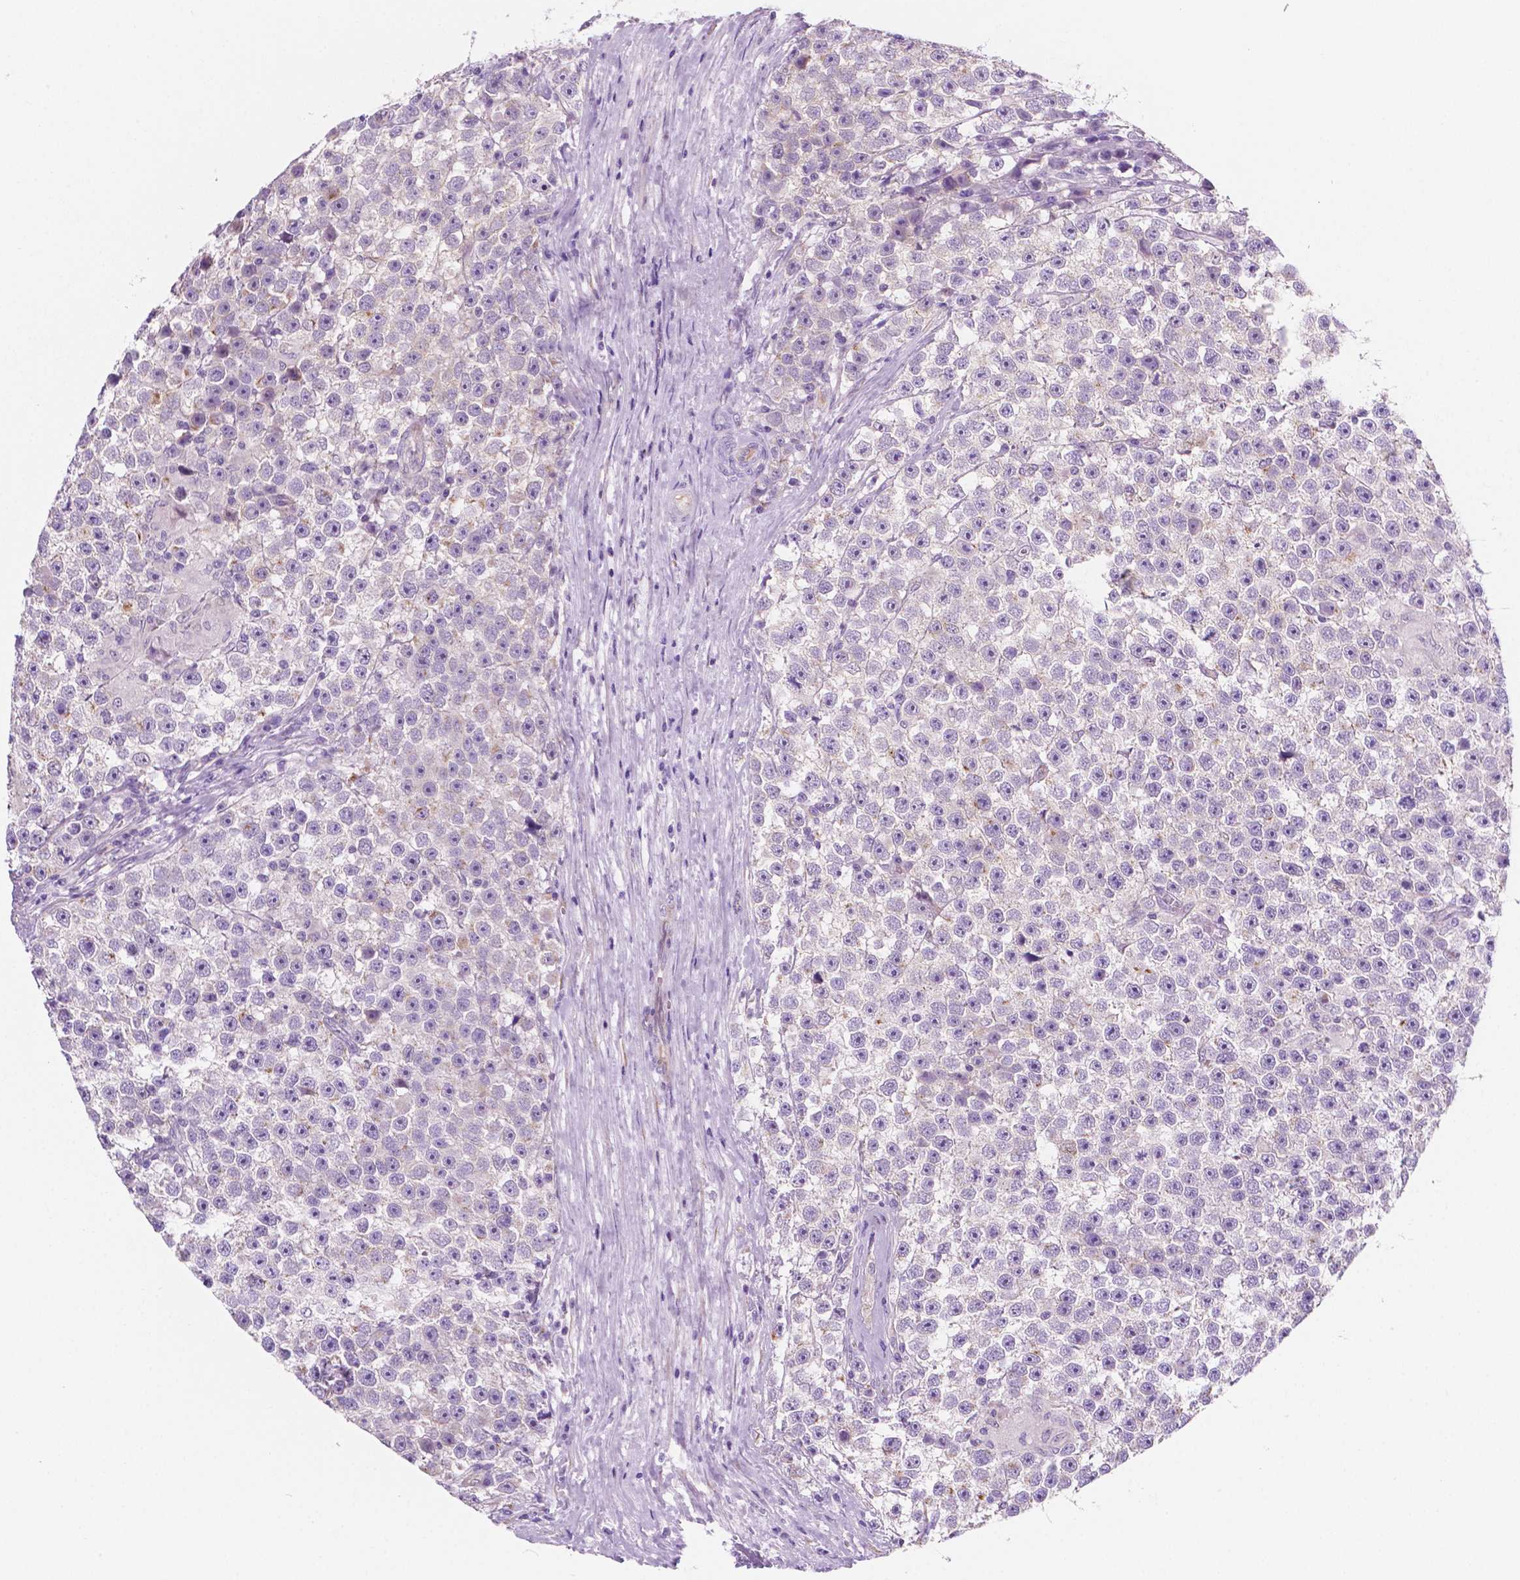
{"staining": {"intensity": "negative", "quantity": "none", "location": "none"}, "tissue": "testis cancer", "cell_type": "Tumor cells", "image_type": "cancer", "snomed": [{"axis": "morphology", "description": "Seminoma, NOS"}, {"axis": "topography", "description": "Testis"}], "caption": "Immunohistochemistry image of human testis seminoma stained for a protein (brown), which displays no staining in tumor cells.", "gene": "EPPK1", "patient": {"sex": "male", "age": 31}}